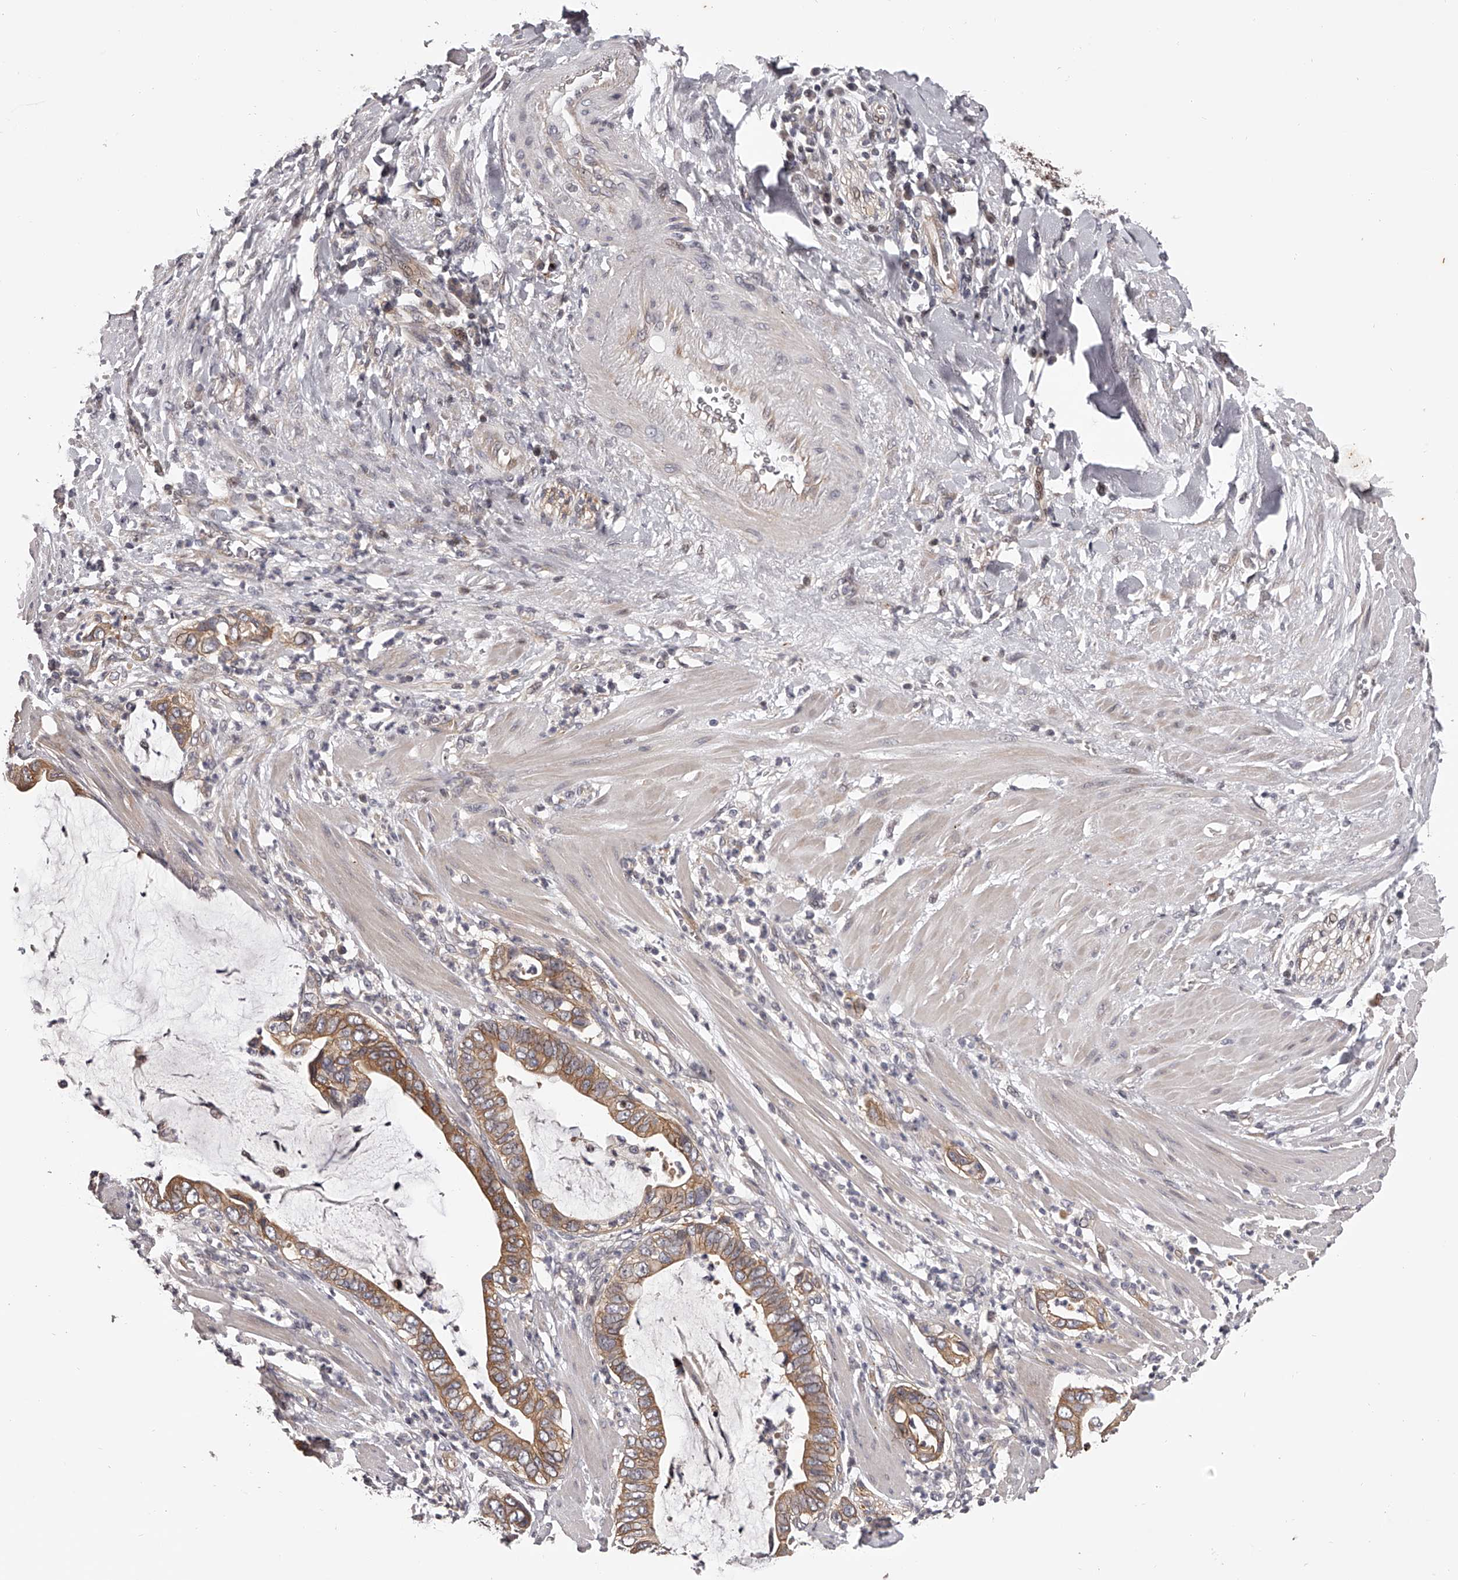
{"staining": {"intensity": "moderate", "quantity": ">75%", "location": "cytoplasmic/membranous"}, "tissue": "pancreatic cancer", "cell_type": "Tumor cells", "image_type": "cancer", "snomed": [{"axis": "morphology", "description": "Adenocarcinoma, NOS"}, {"axis": "topography", "description": "Pancreas"}], "caption": "High-magnification brightfield microscopy of adenocarcinoma (pancreatic) stained with DAB (3,3'-diaminobenzidine) (brown) and counterstained with hematoxylin (blue). tumor cells exhibit moderate cytoplasmic/membranous staining is present in approximately>75% of cells.", "gene": "PFDN2", "patient": {"sex": "male", "age": 75}}